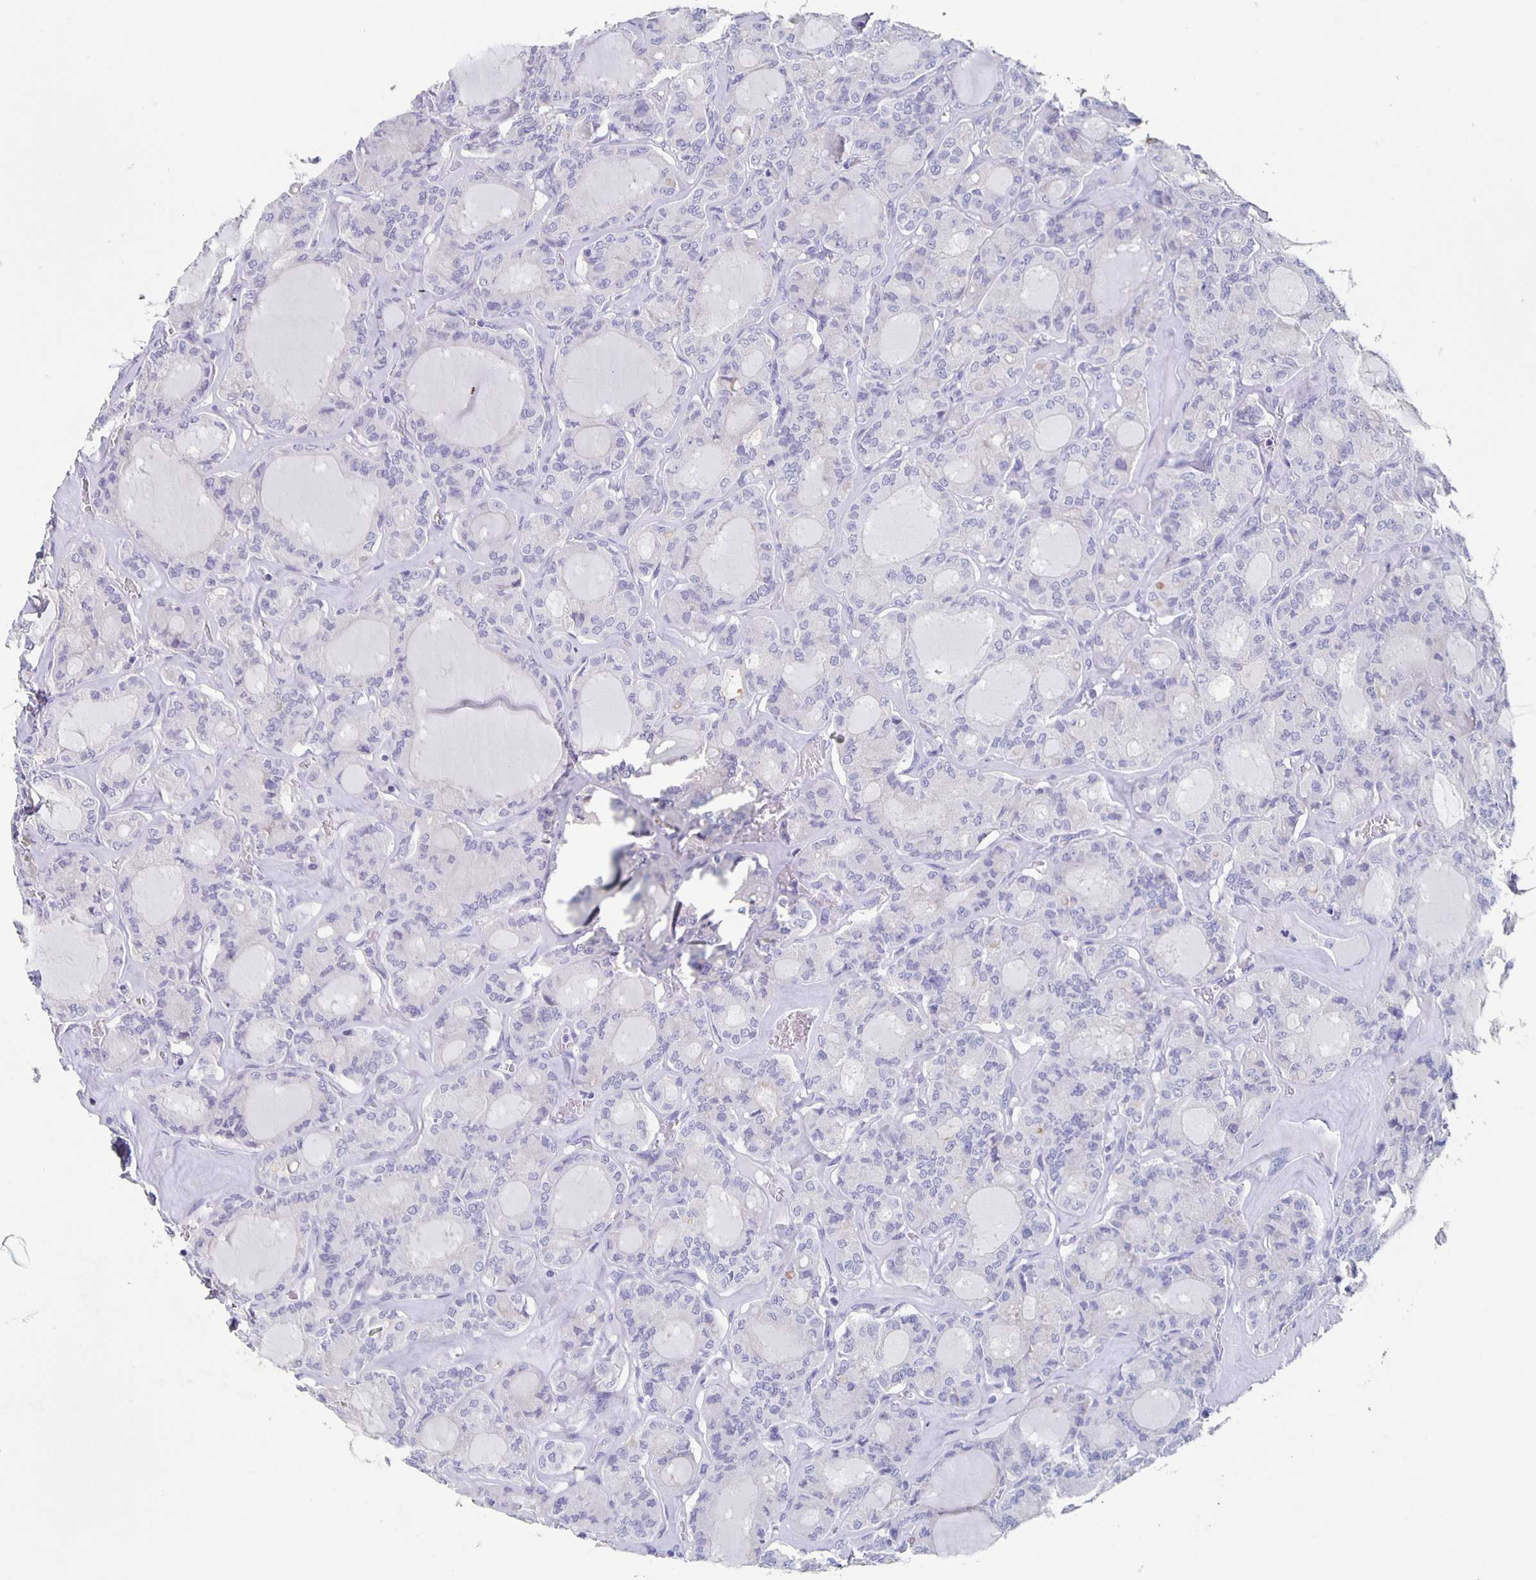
{"staining": {"intensity": "negative", "quantity": "none", "location": "none"}, "tissue": "thyroid cancer", "cell_type": "Tumor cells", "image_type": "cancer", "snomed": [{"axis": "morphology", "description": "Papillary adenocarcinoma, NOS"}, {"axis": "topography", "description": "Thyroid gland"}], "caption": "Papillary adenocarcinoma (thyroid) stained for a protein using immunohistochemistry (IHC) reveals no expression tumor cells.", "gene": "SLC34A2", "patient": {"sex": "male", "age": 87}}